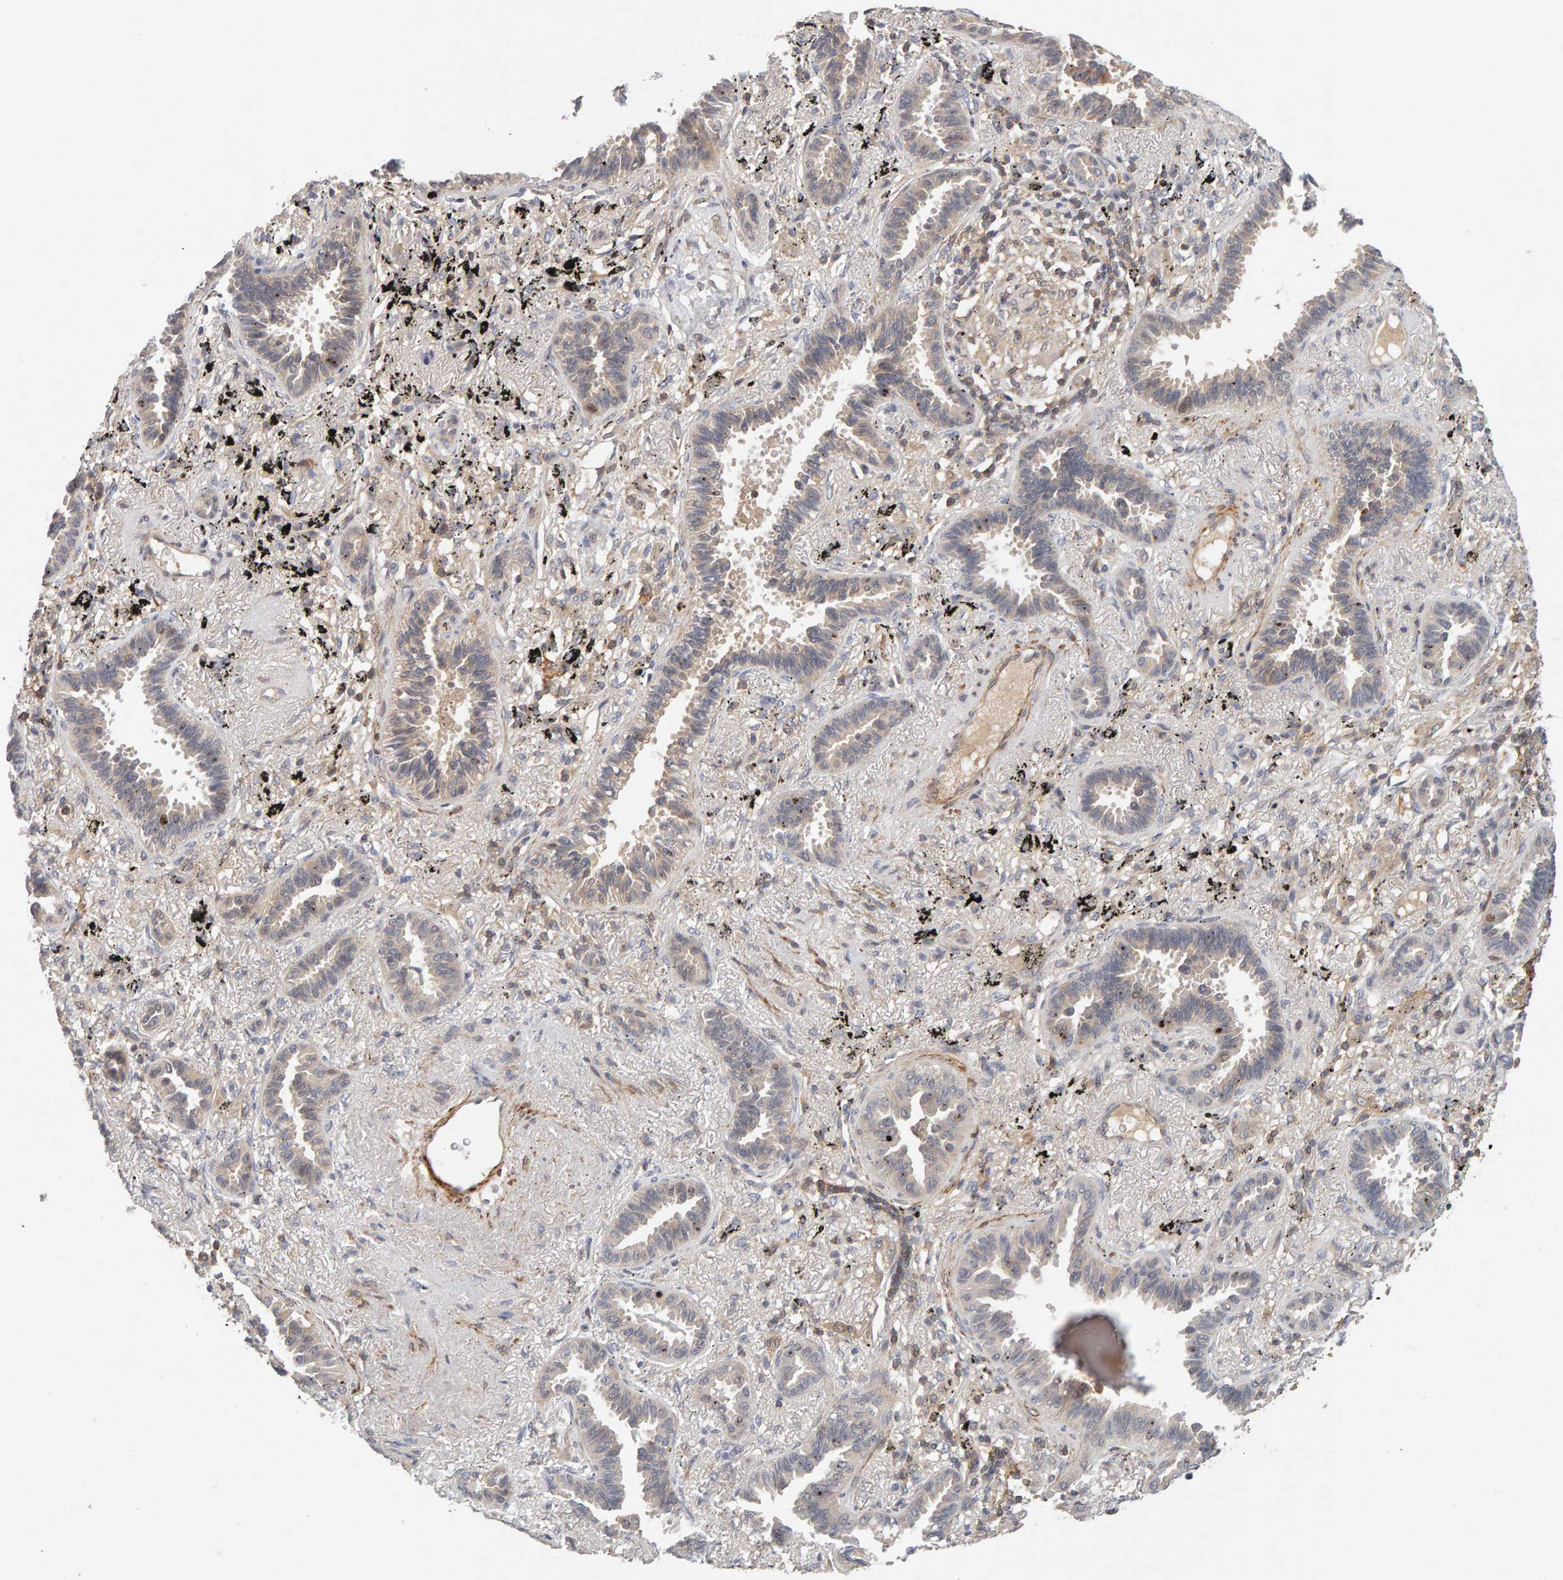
{"staining": {"intensity": "weak", "quantity": "25%-75%", "location": "cytoplasmic/membranous"}, "tissue": "lung cancer", "cell_type": "Tumor cells", "image_type": "cancer", "snomed": [{"axis": "morphology", "description": "Adenocarcinoma, NOS"}, {"axis": "topography", "description": "Lung"}], "caption": "Lung cancer (adenocarcinoma) tissue exhibits weak cytoplasmic/membranous expression in about 25%-75% of tumor cells", "gene": "NUDCD1", "patient": {"sex": "male", "age": 59}}